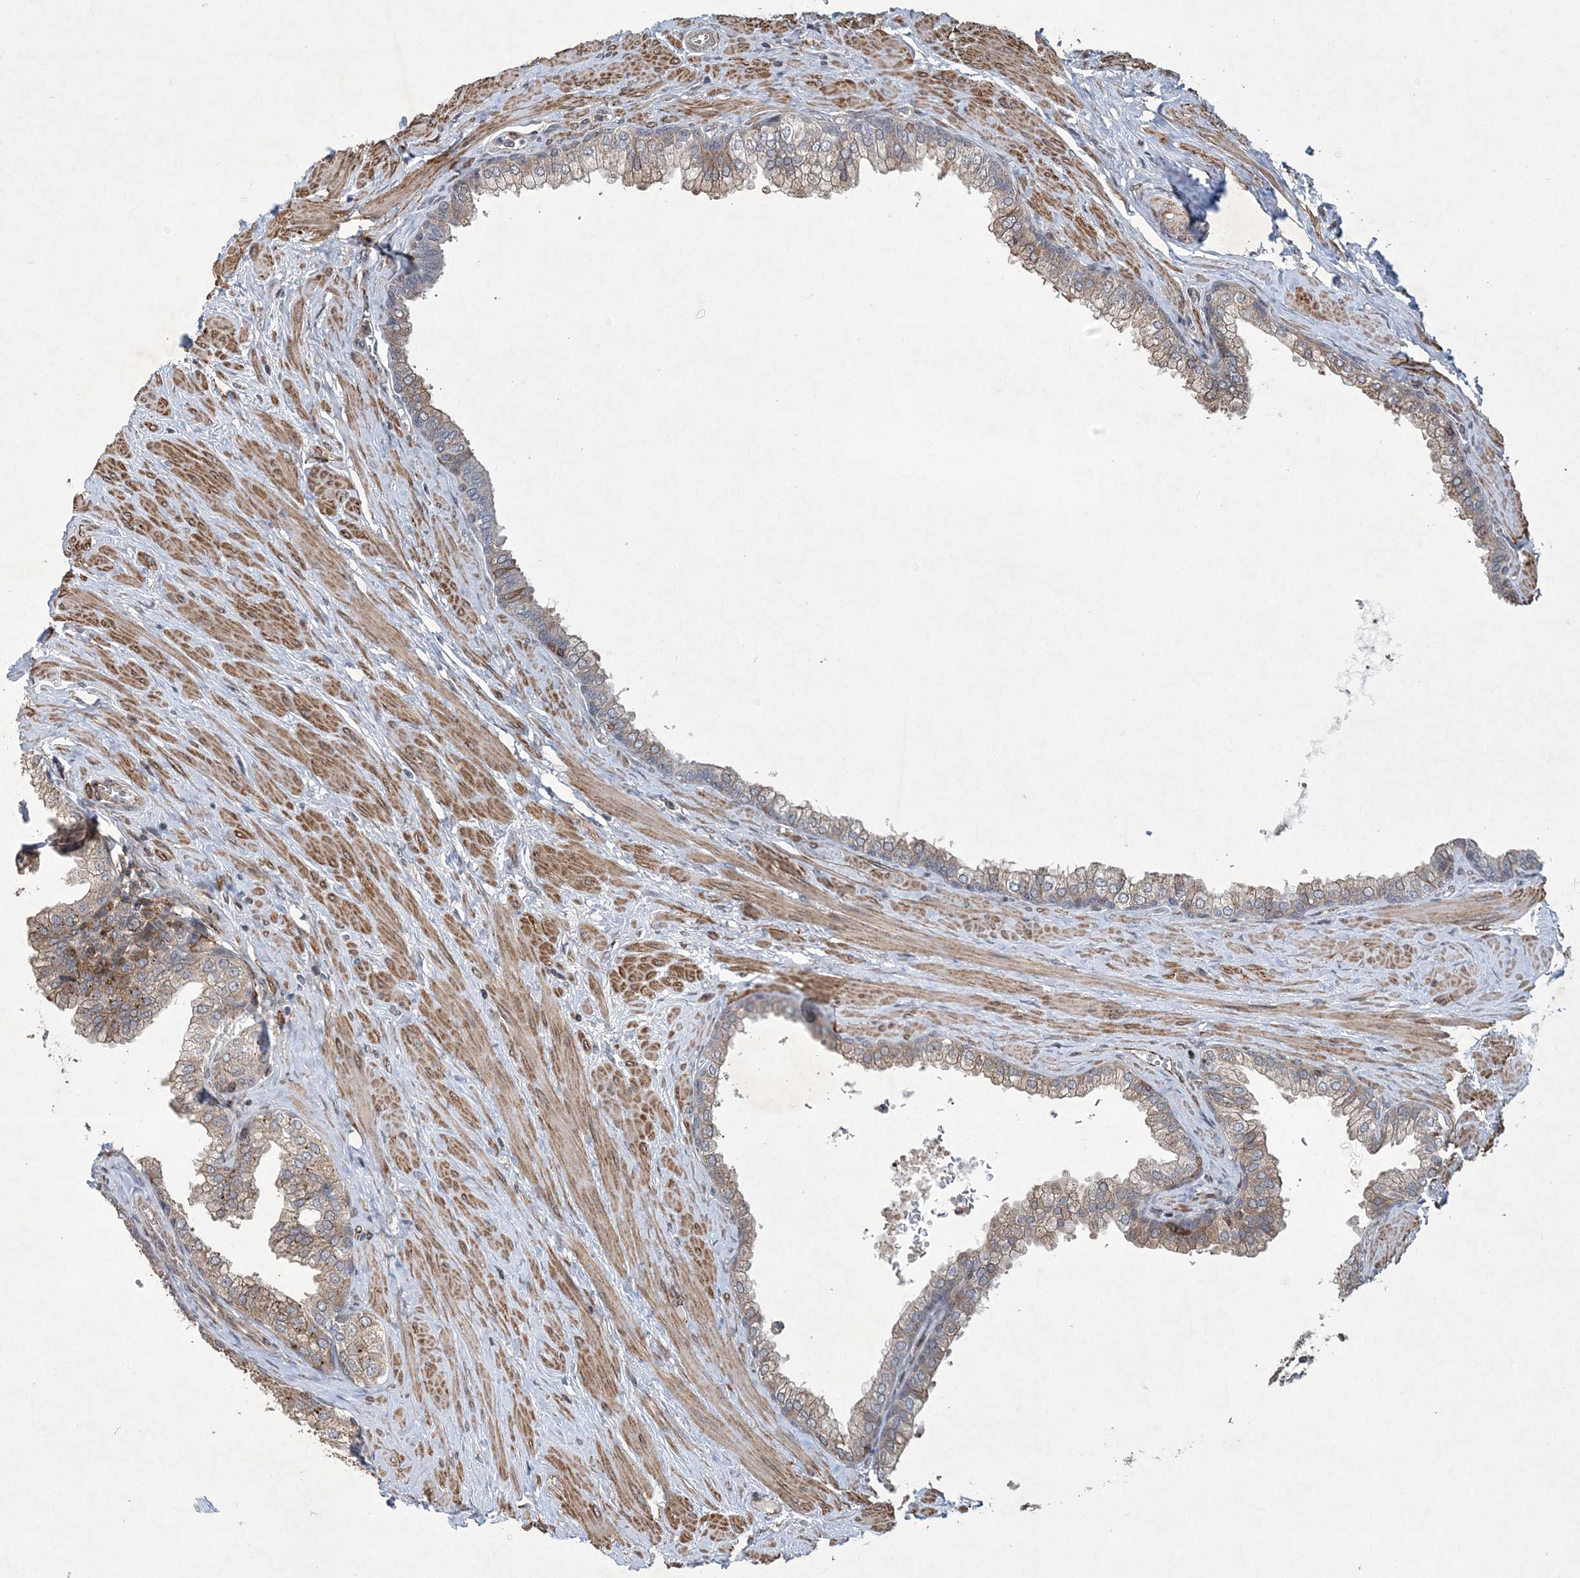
{"staining": {"intensity": "moderate", "quantity": "<25%", "location": "cytoplasmic/membranous"}, "tissue": "prostate", "cell_type": "Glandular cells", "image_type": "normal", "snomed": [{"axis": "morphology", "description": "Normal tissue, NOS"}, {"axis": "morphology", "description": "Urothelial carcinoma, Low grade"}, {"axis": "topography", "description": "Urinary bladder"}, {"axis": "topography", "description": "Prostate"}], "caption": "IHC image of unremarkable human prostate stained for a protein (brown), which displays low levels of moderate cytoplasmic/membranous positivity in about <25% of glandular cells.", "gene": "N4BP2", "patient": {"sex": "male", "age": 60}}